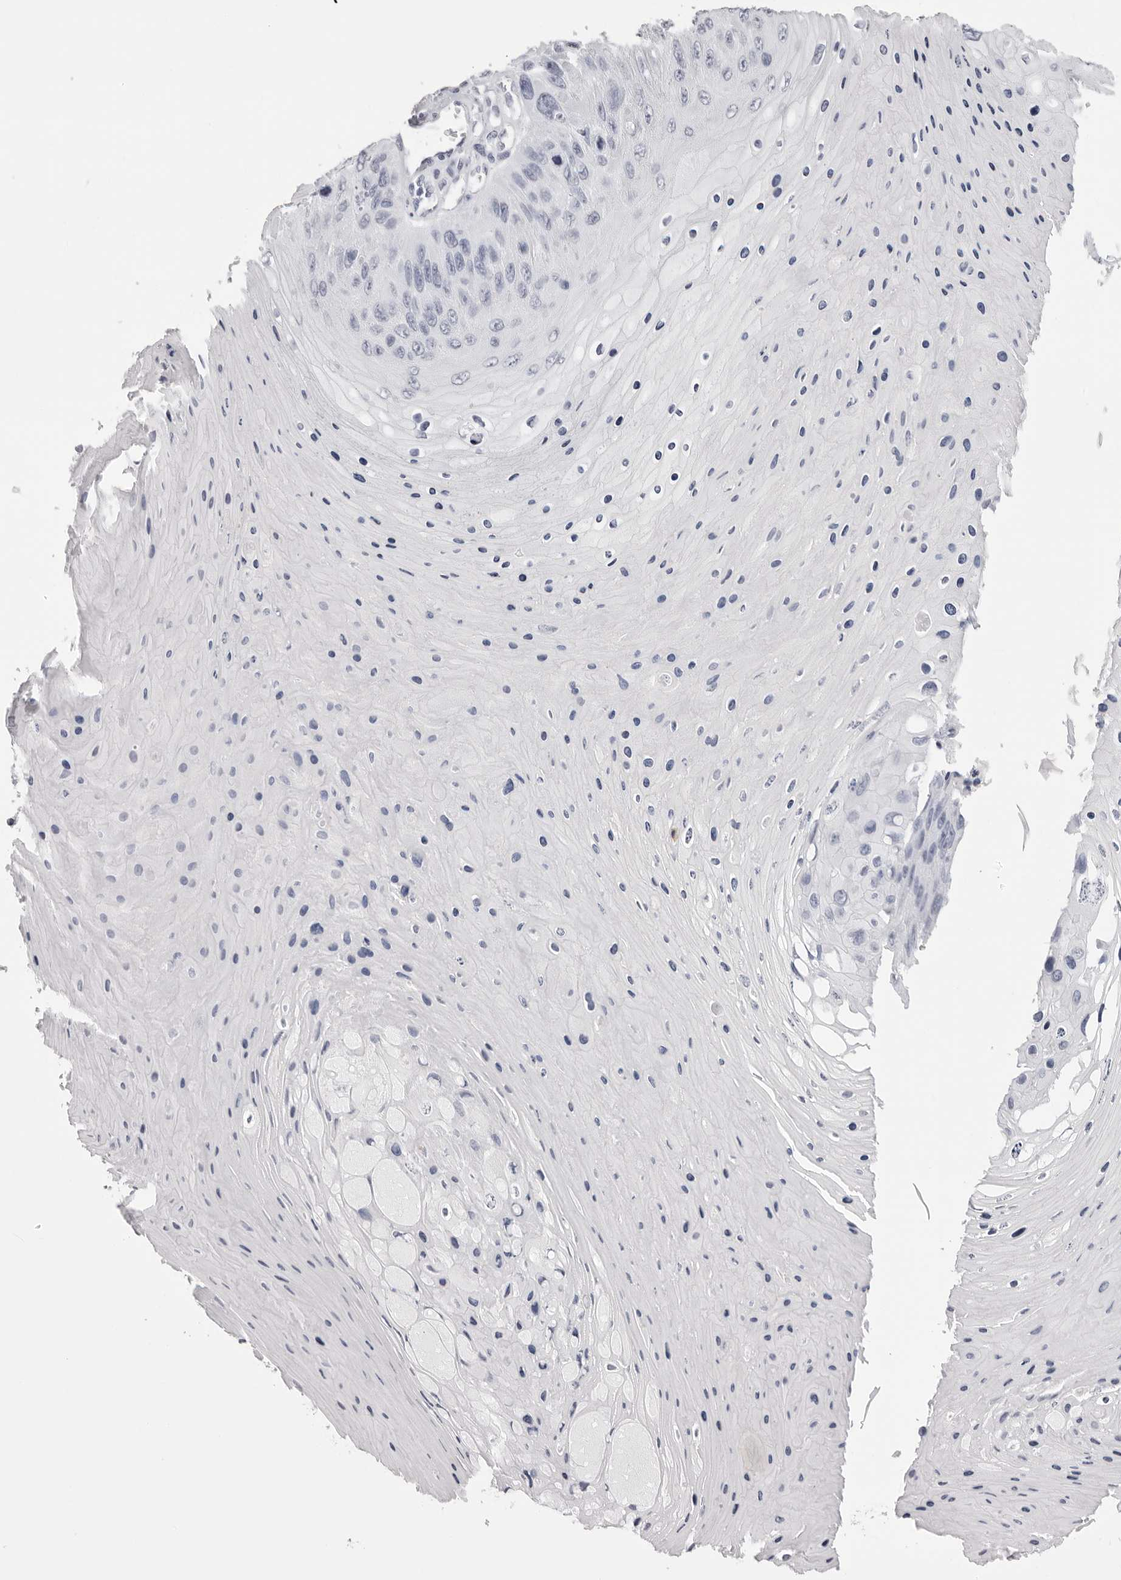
{"staining": {"intensity": "negative", "quantity": "none", "location": "none"}, "tissue": "skin cancer", "cell_type": "Tumor cells", "image_type": "cancer", "snomed": [{"axis": "morphology", "description": "Squamous cell carcinoma, NOS"}, {"axis": "topography", "description": "Skin"}], "caption": "Histopathology image shows no protein expression in tumor cells of skin squamous cell carcinoma tissue.", "gene": "RHO", "patient": {"sex": "female", "age": 88}}